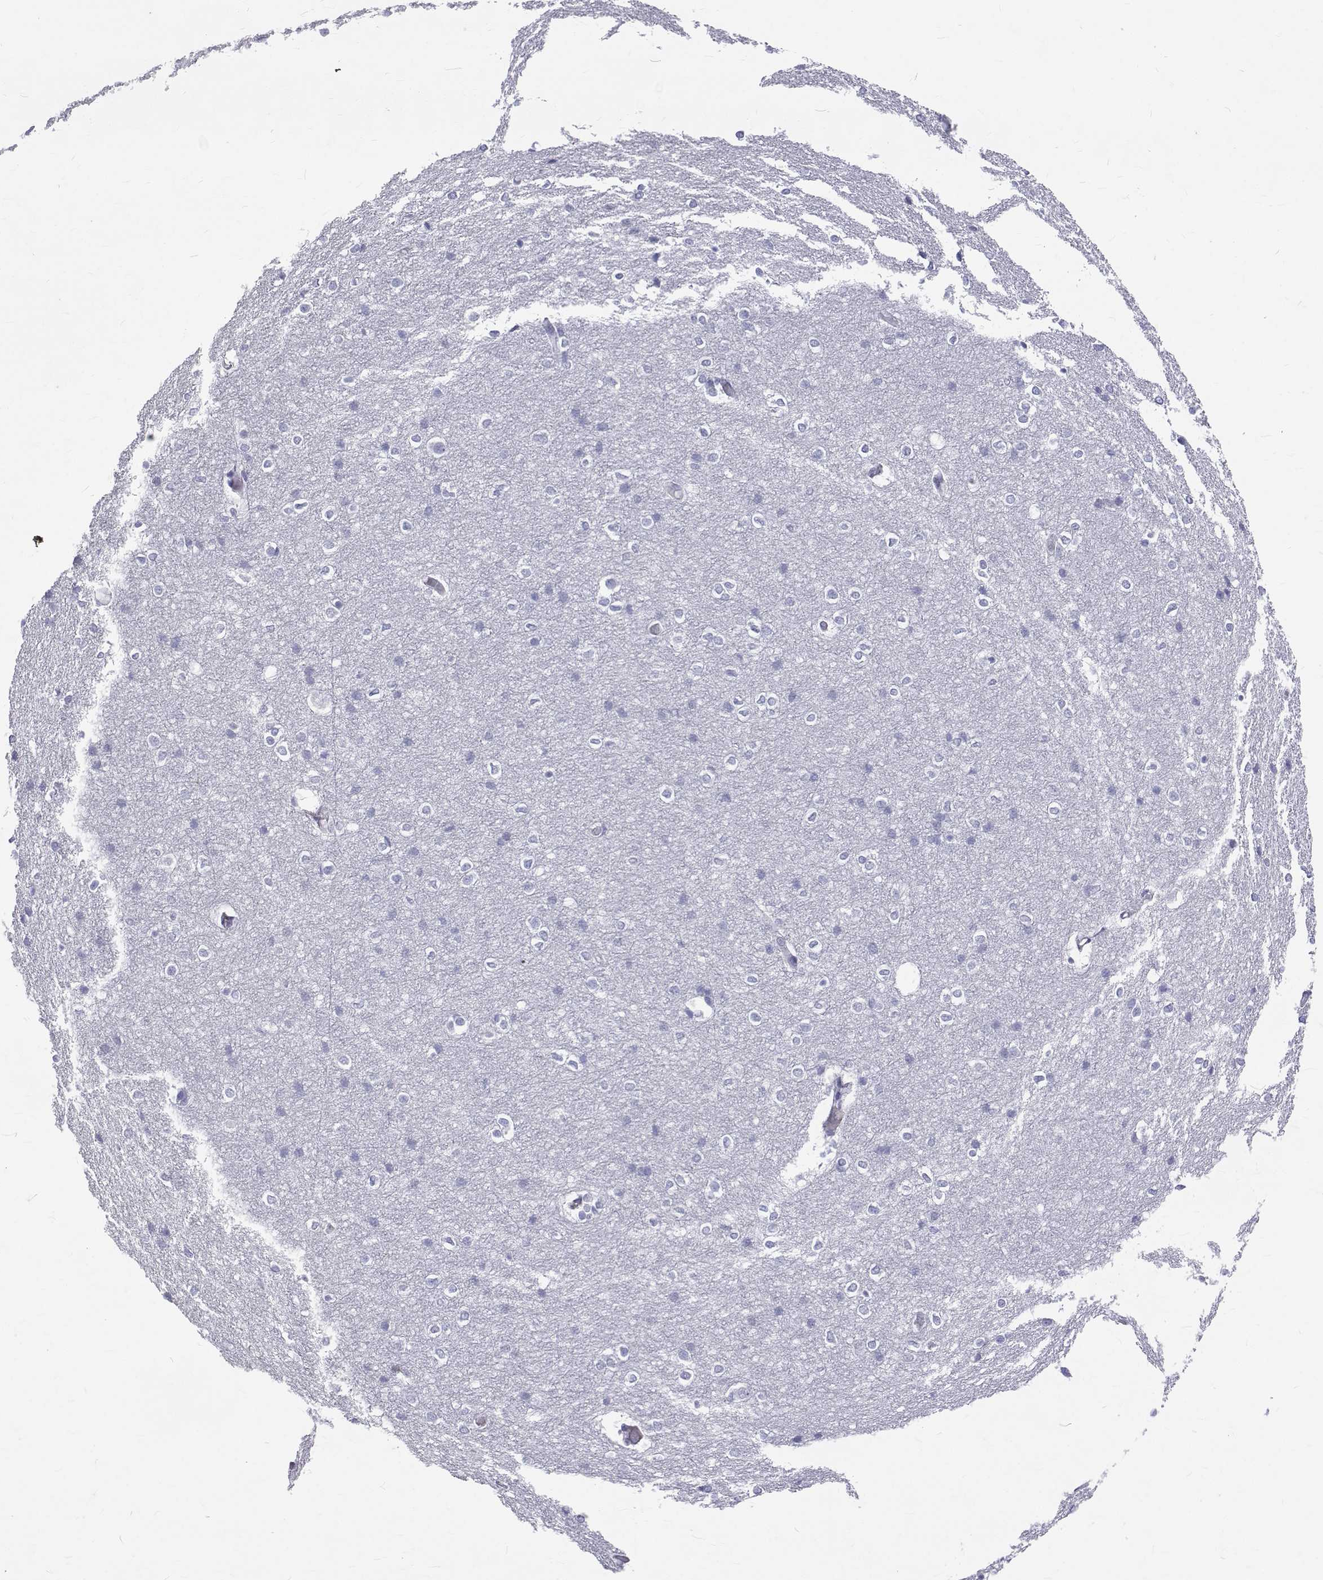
{"staining": {"intensity": "negative", "quantity": "none", "location": "none"}, "tissue": "cerebral cortex", "cell_type": "Endothelial cells", "image_type": "normal", "snomed": [{"axis": "morphology", "description": "Normal tissue, NOS"}, {"axis": "topography", "description": "Cerebral cortex"}], "caption": "Immunohistochemistry photomicrograph of unremarkable cerebral cortex stained for a protein (brown), which demonstrates no expression in endothelial cells. (DAB IHC, high magnification).", "gene": "OPRPN", "patient": {"sex": "male", "age": 37}}